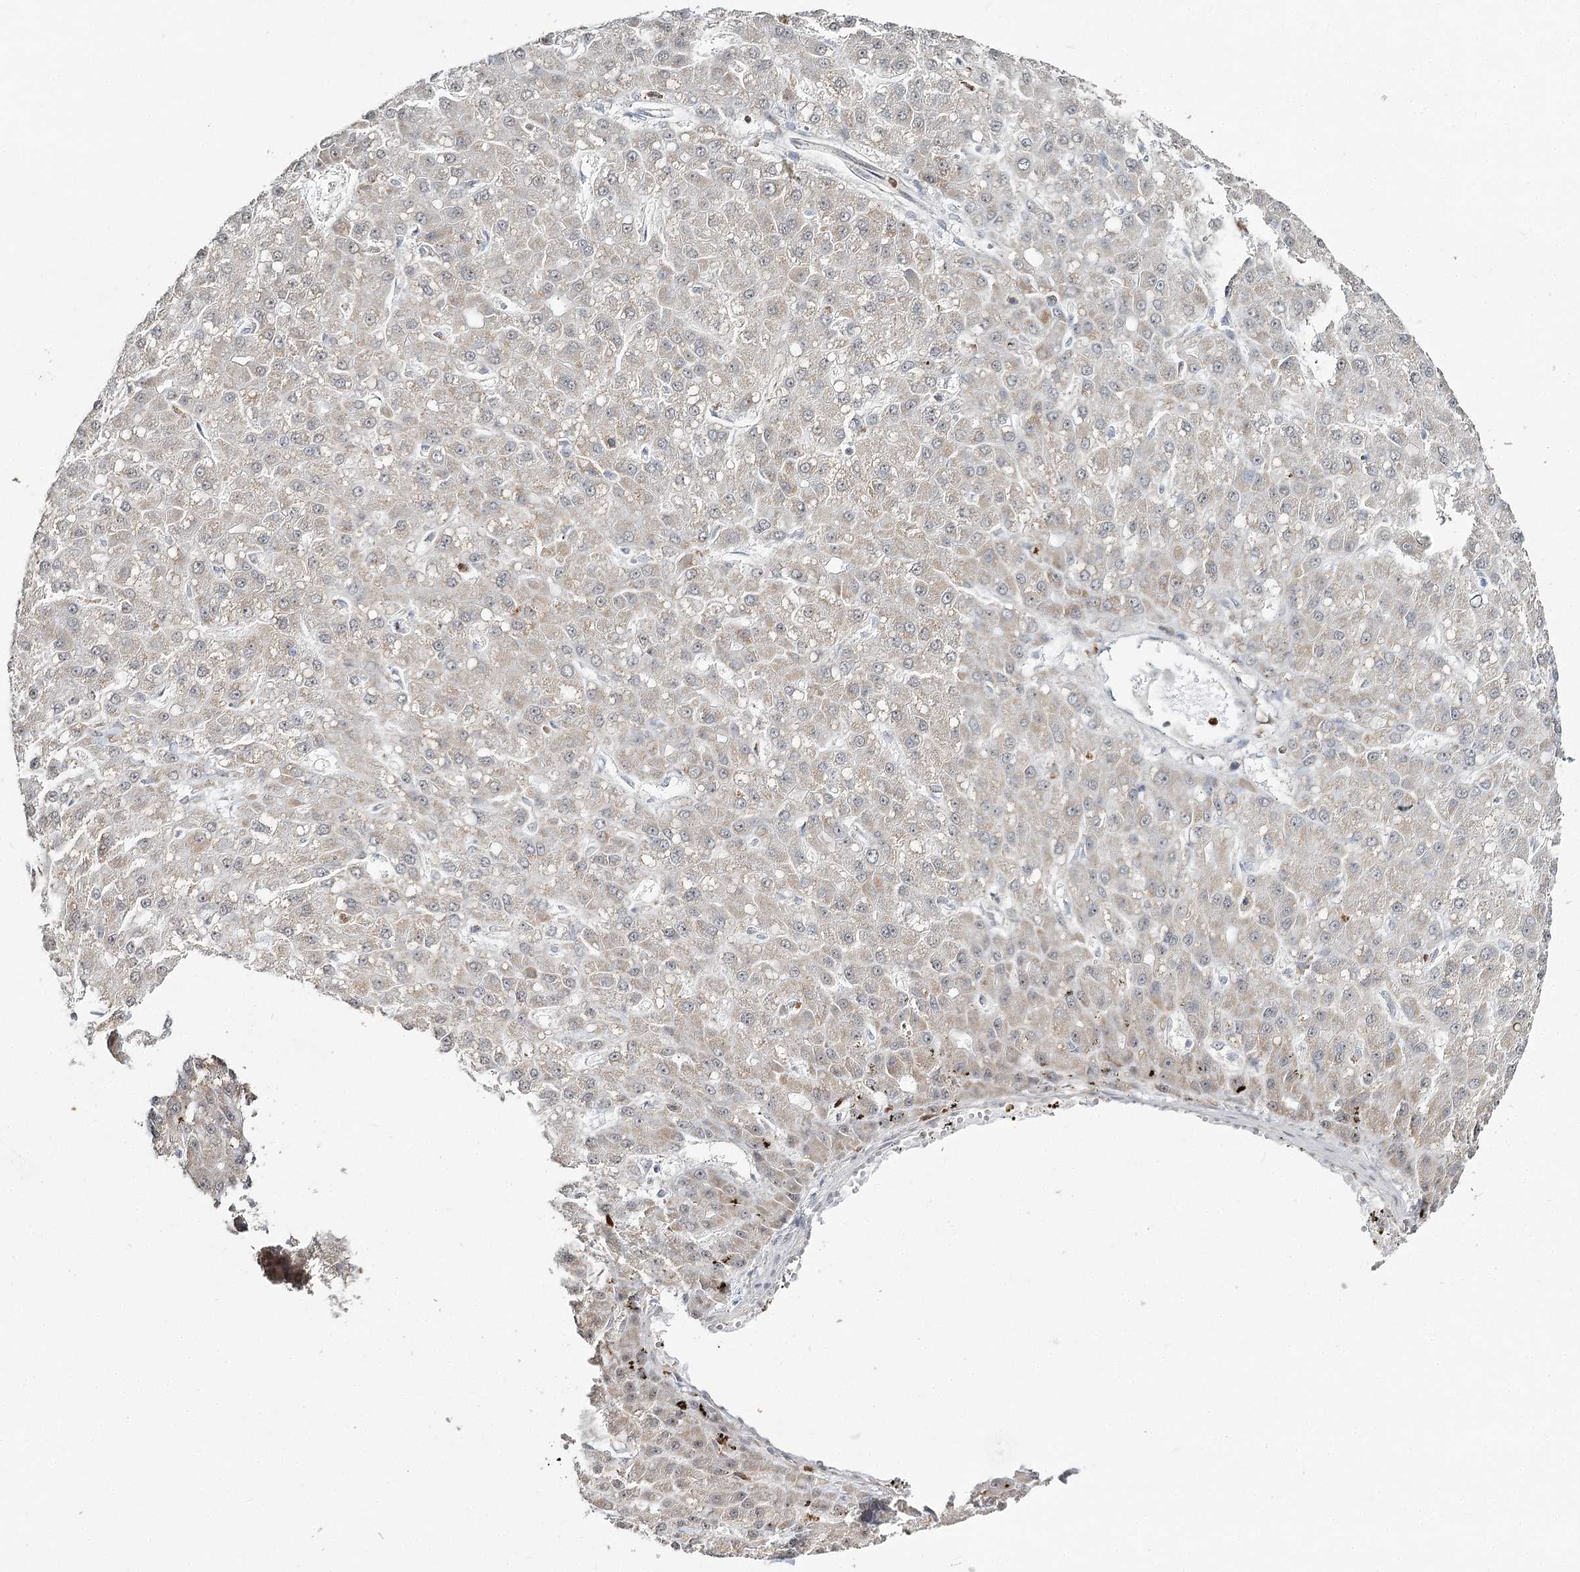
{"staining": {"intensity": "negative", "quantity": "none", "location": "none"}, "tissue": "liver cancer", "cell_type": "Tumor cells", "image_type": "cancer", "snomed": [{"axis": "morphology", "description": "Carcinoma, Hepatocellular, NOS"}, {"axis": "topography", "description": "Liver"}], "caption": "An immunohistochemistry photomicrograph of liver cancer (hepatocellular carcinoma) is shown. There is no staining in tumor cells of liver cancer (hepatocellular carcinoma).", "gene": "ATAD1", "patient": {"sex": "male", "age": 67}}